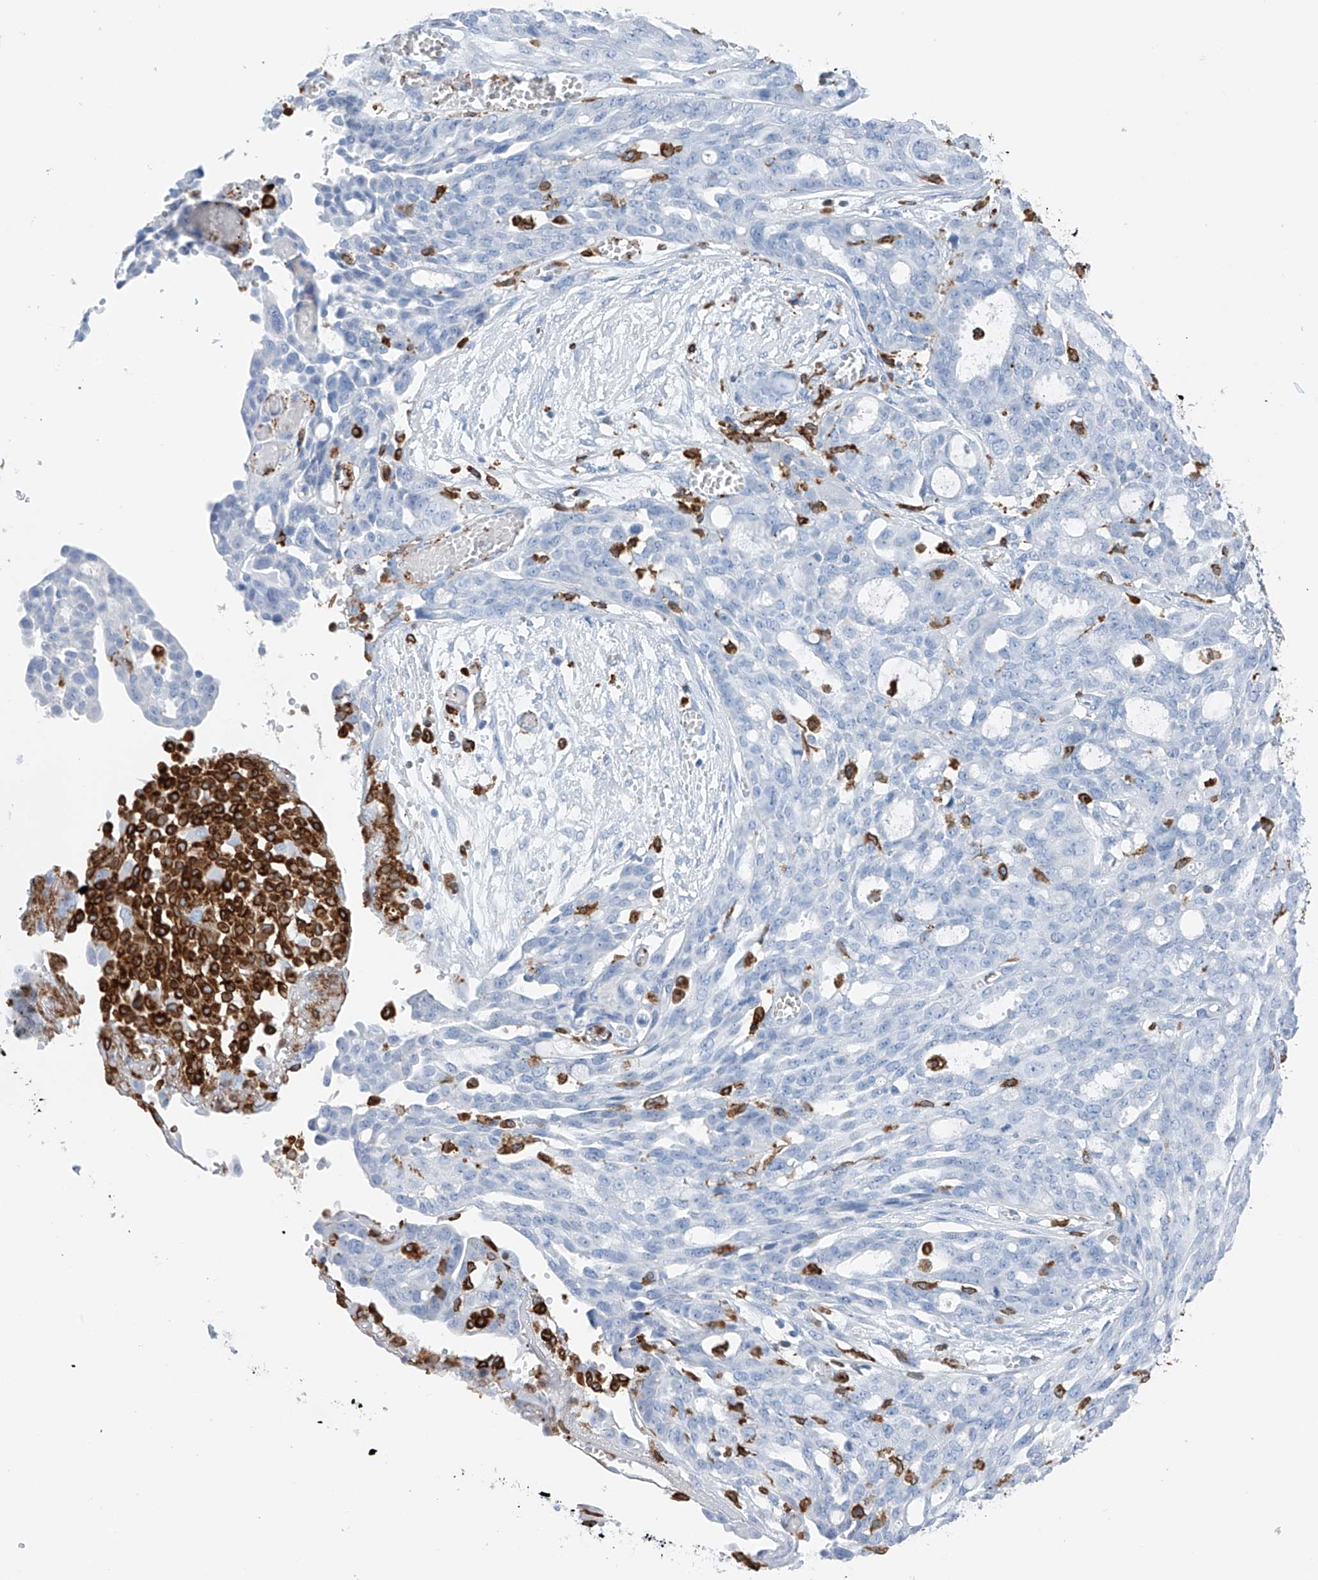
{"staining": {"intensity": "negative", "quantity": "none", "location": "none"}, "tissue": "ovarian cancer", "cell_type": "Tumor cells", "image_type": "cancer", "snomed": [{"axis": "morphology", "description": "Cystadenocarcinoma, serous, NOS"}, {"axis": "topography", "description": "Soft tissue"}, {"axis": "topography", "description": "Ovary"}], "caption": "A photomicrograph of human ovarian cancer (serous cystadenocarcinoma) is negative for staining in tumor cells.", "gene": "TBXAS1", "patient": {"sex": "female", "age": 57}}